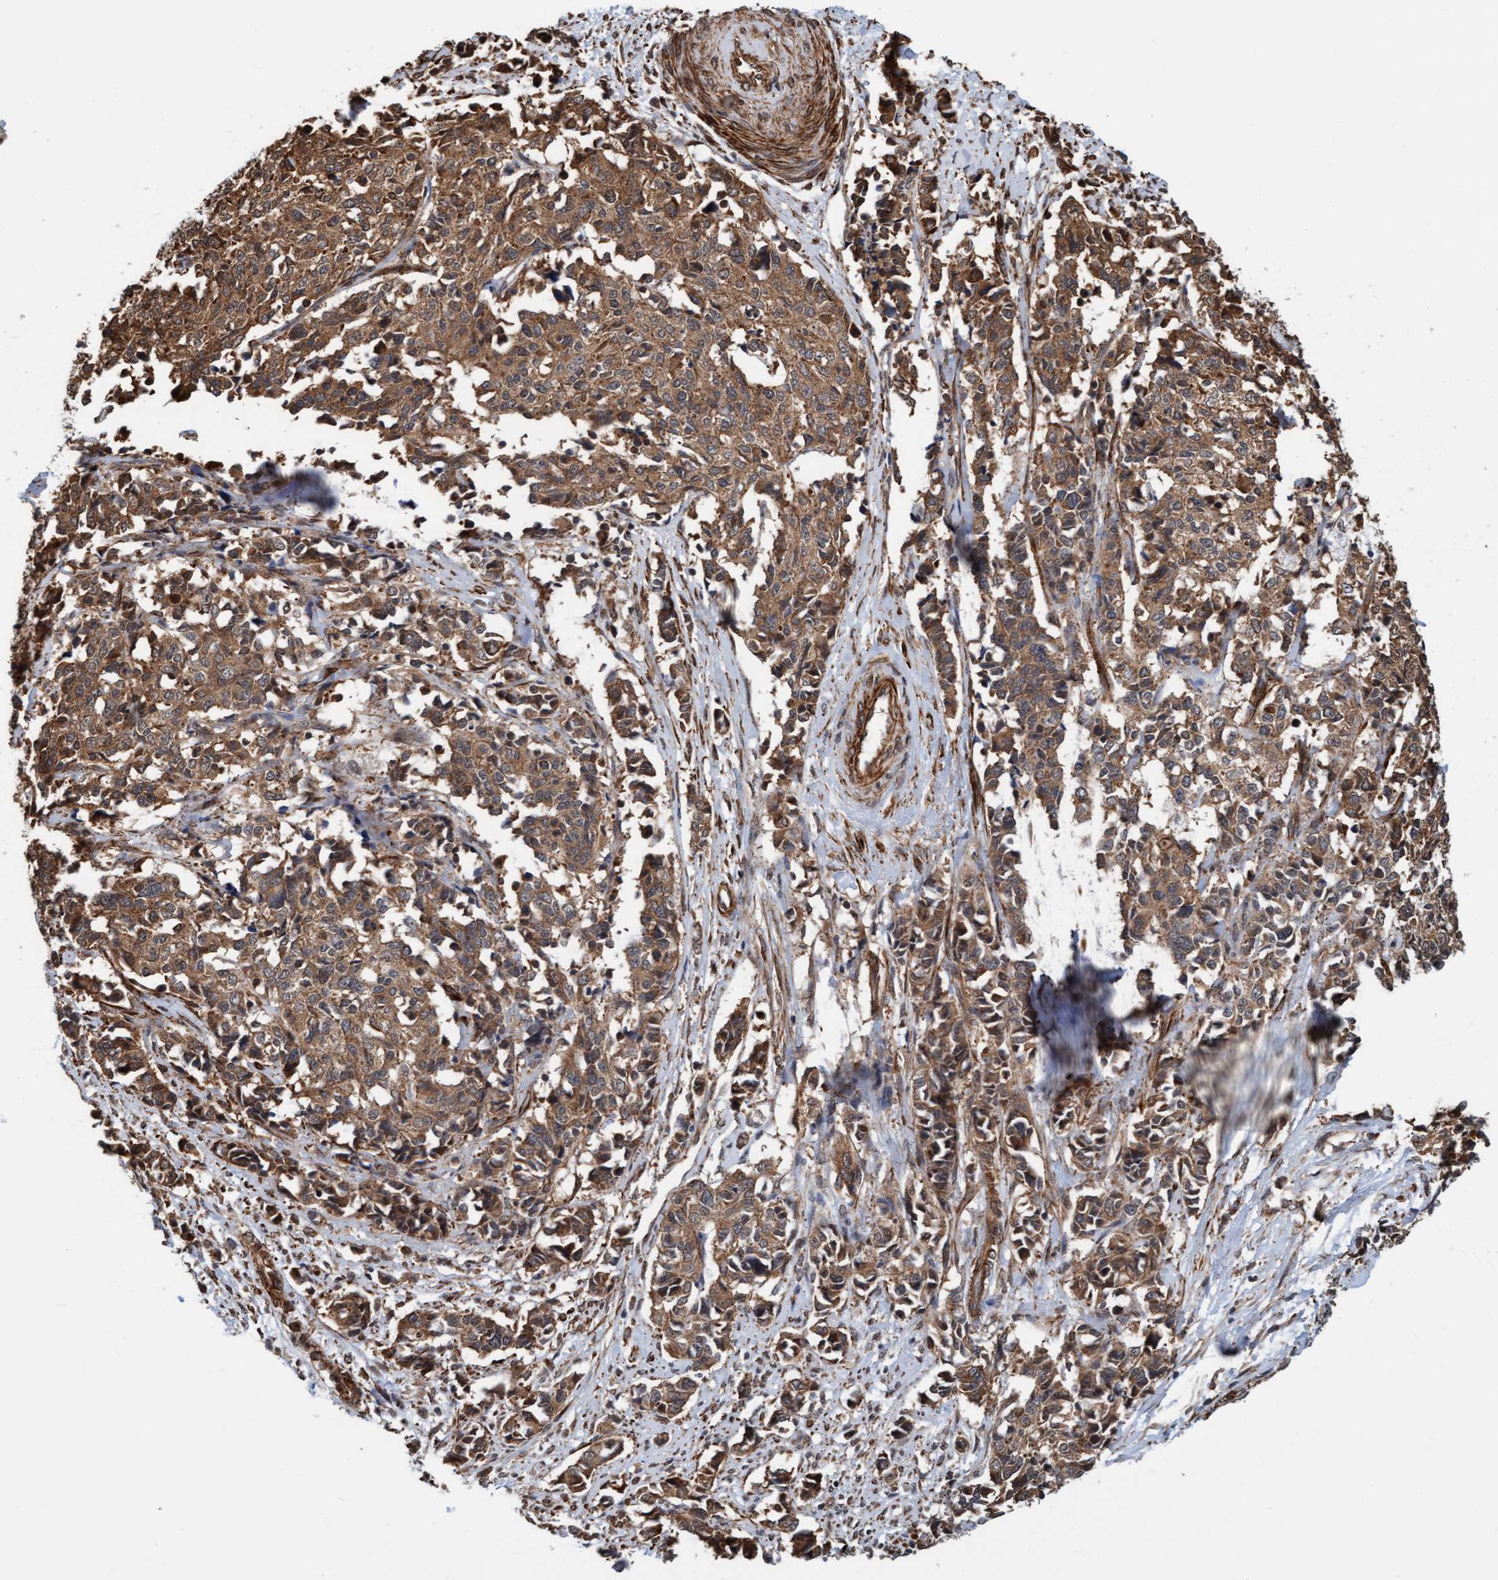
{"staining": {"intensity": "moderate", "quantity": ">75%", "location": "cytoplasmic/membranous"}, "tissue": "cervical cancer", "cell_type": "Tumor cells", "image_type": "cancer", "snomed": [{"axis": "morphology", "description": "Normal tissue, NOS"}, {"axis": "morphology", "description": "Squamous cell carcinoma, NOS"}, {"axis": "topography", "description": "Cervix"}], "caption": "Tumor cells demonstrate medium levels of moderate cytoplasmic/membranous staining in about >75% of cells in human cervical cancer.", "gene": "STXBP4", "patient": {"sex": "female", "age": 35}}